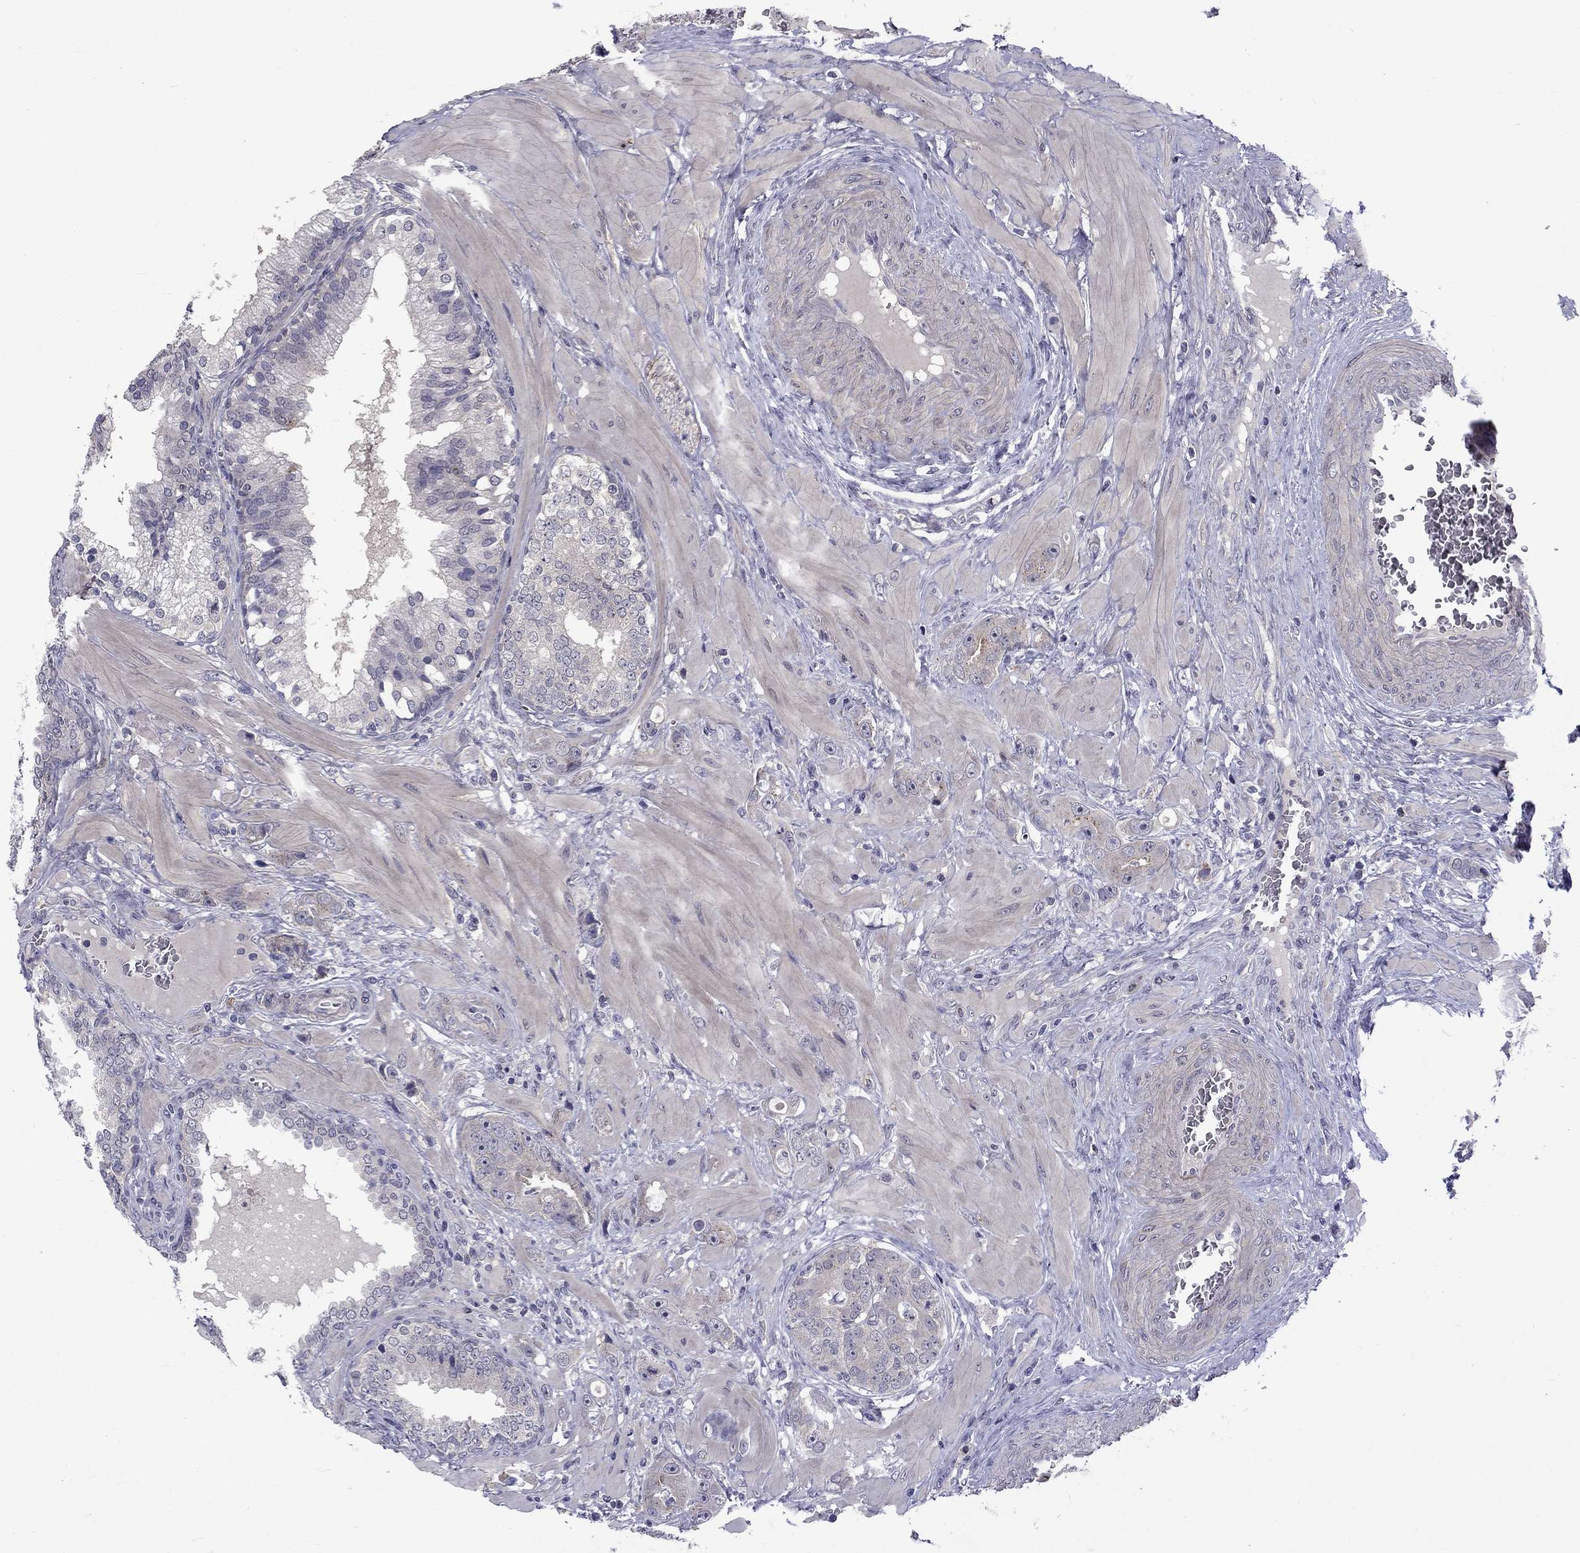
{"staining": {"intensity": "negative", "quantity": "none", "location": "none"}, "tissue": "prostate cancer", "cell_type": "Tumor cells", "image_type": "cancer", "snomed": [{"axis": "morphology", "description": "Adenocarcinoma, NOS"}, {"axis": "topography", "description": "Prostate"}], "caption": "This is an immunohistochemistry micrograph of human prostate cancer (adenocarcinoma). There is no positivity in tumor cells.", "gene": "SNTA1", "patient": {"sex": "male", "age": 57}}